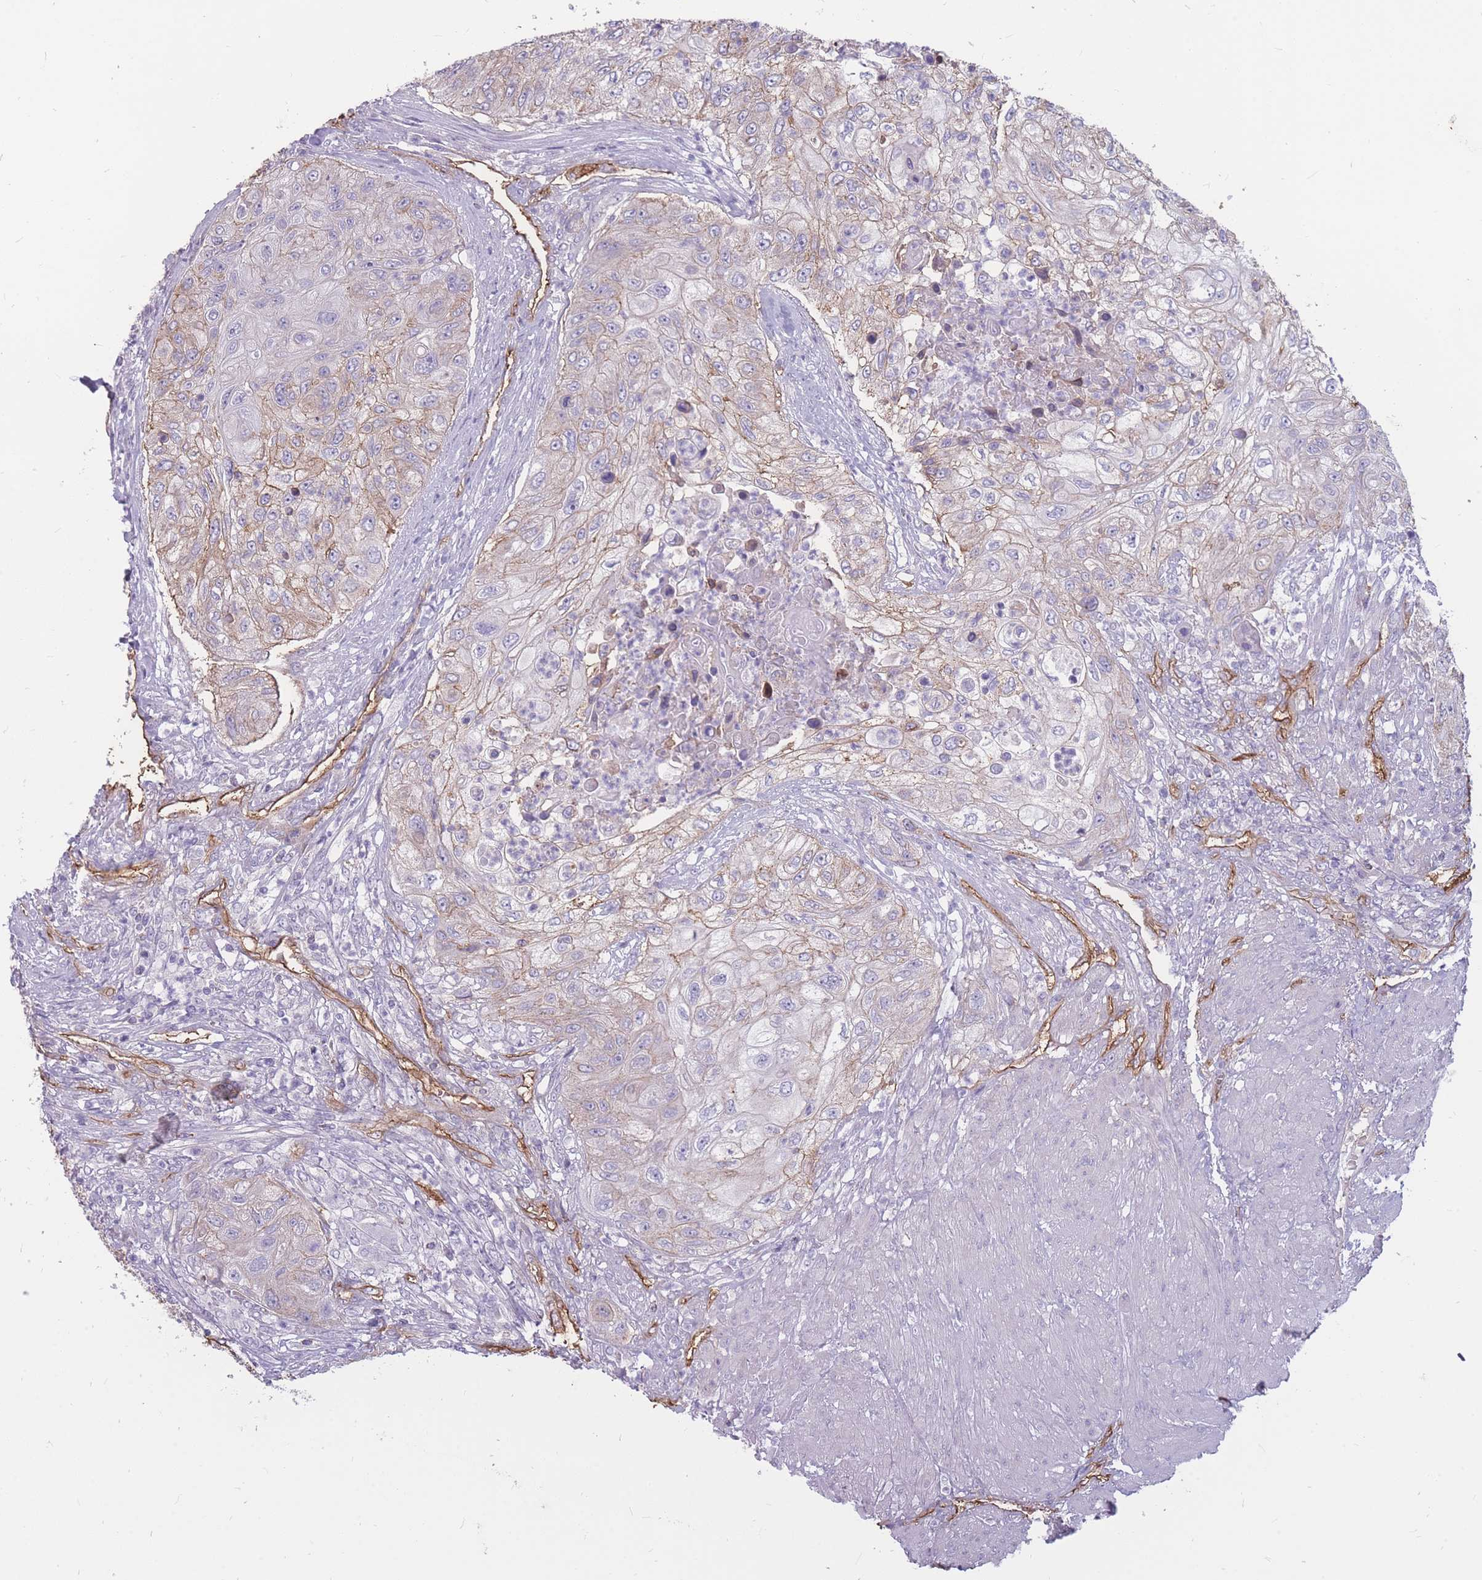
{"staining": {"intensity": "weak", "quantity": "25%-75%", "location": "cytoplasmic/membranous"}, "tissue": "urothelial cancer", "cell_type": "Tumor cells", "image_type": "cancer", "snomed": [{"axis": "morphology", "description": "Urothelial carcinoma, High grade"}, {"axis": "topography", "description": "Urinary bladder"}], "caption": "IHC of urothelial carcinoma (high-grade) demonstrates low levels of weak cytoplasmic/membranous positivity in approximately 25%-75% of tumor cells. (Stains: DAB (3,3'-diaminobenzidine) in brown, nuclei in blue, Microscopy: brightfield microscopy at high magnification).", "gene": "GNA11", "patient": {"sex": "female", "age": 60}}